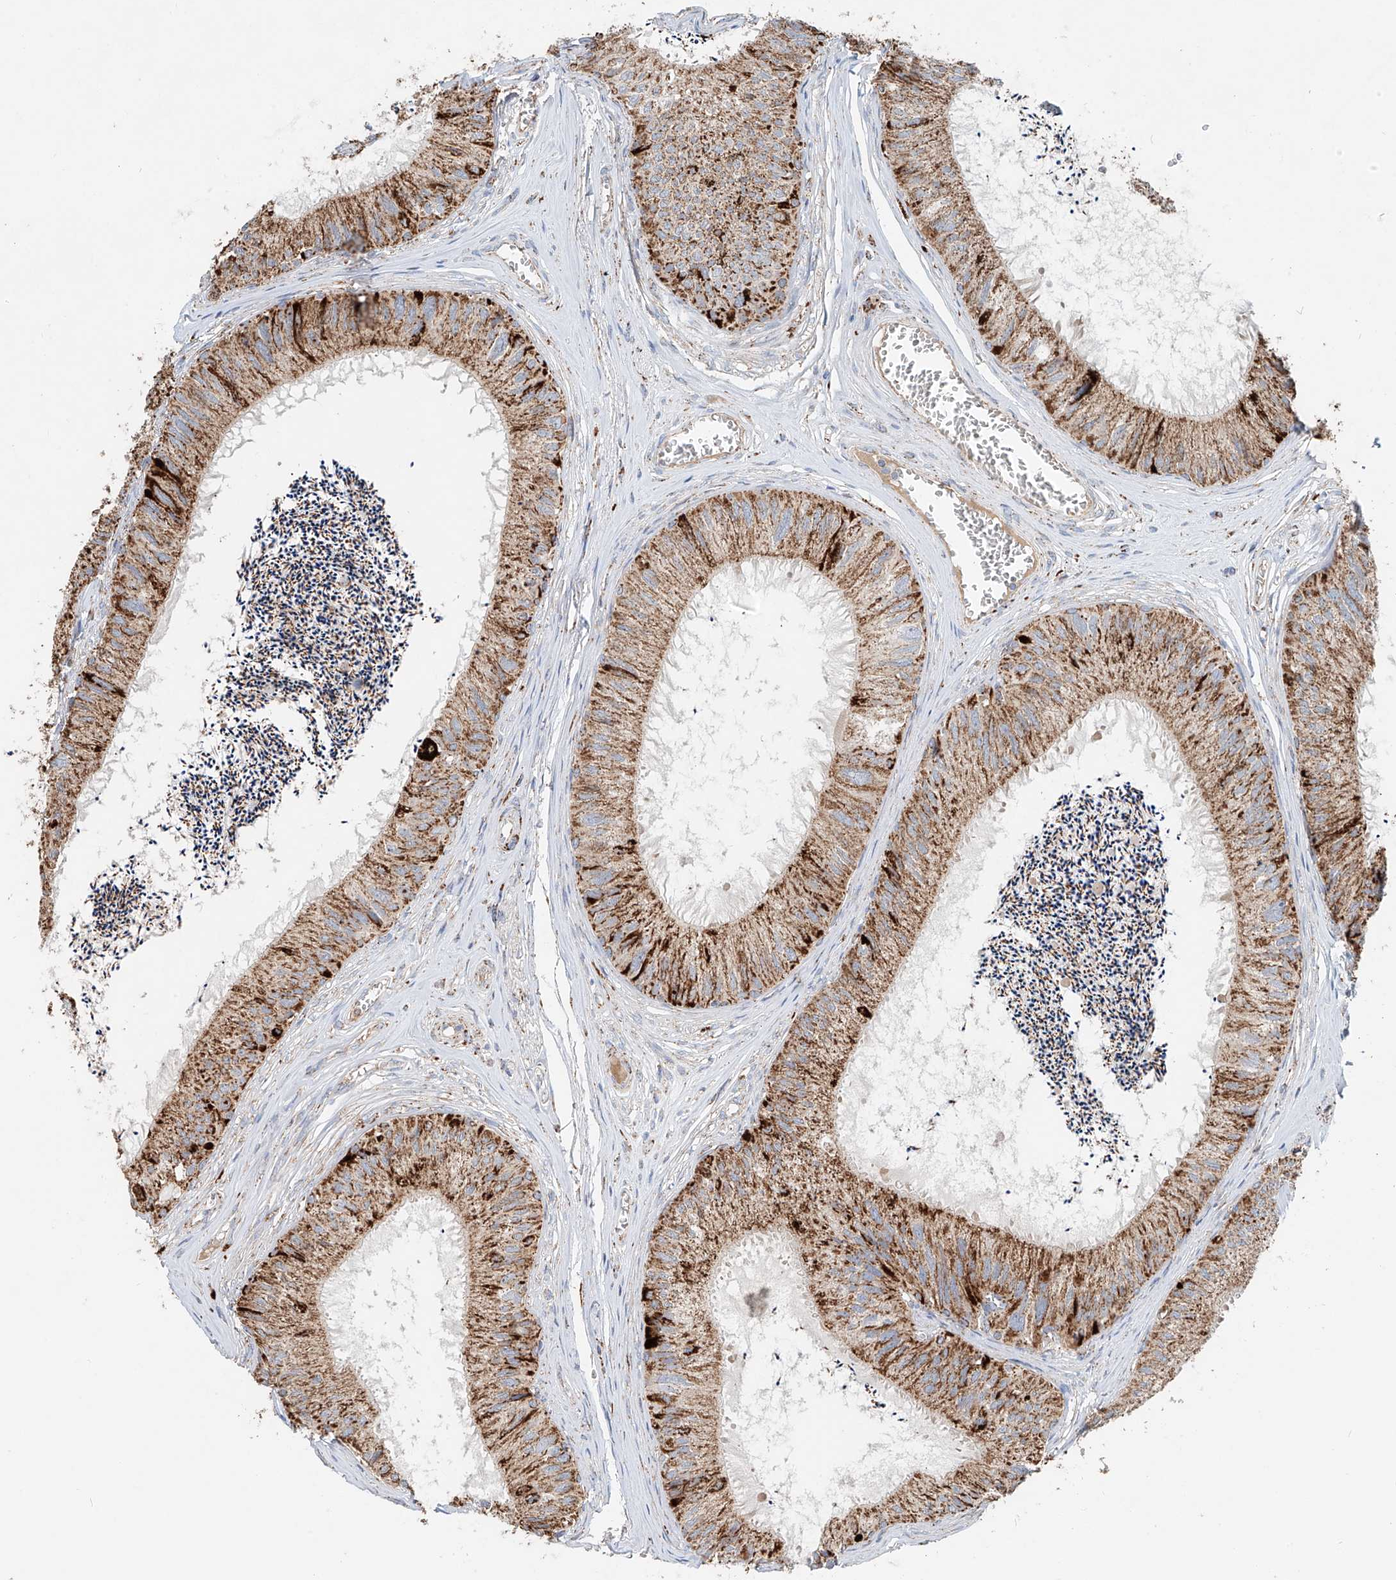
{"staining": {"intensity": "strong", "quantity": ">75%", "location": "cytoplasmic/membranous"}, "tissue": "epididymis", "cell_type": "Glandular cells", "image_type": "normal", "snomed": [{"axis": "morphology", "description": "Normal tissue, NOS"}, {"axis": "topography", "description": "Epididymis"}], "caption": "A brown stain labels strong cytoplasmic/membranous positivity of a protein in glandular cells of normal epididymis.", "gene": "CARD10", "patient": {"sex": "male", "age": 79}}